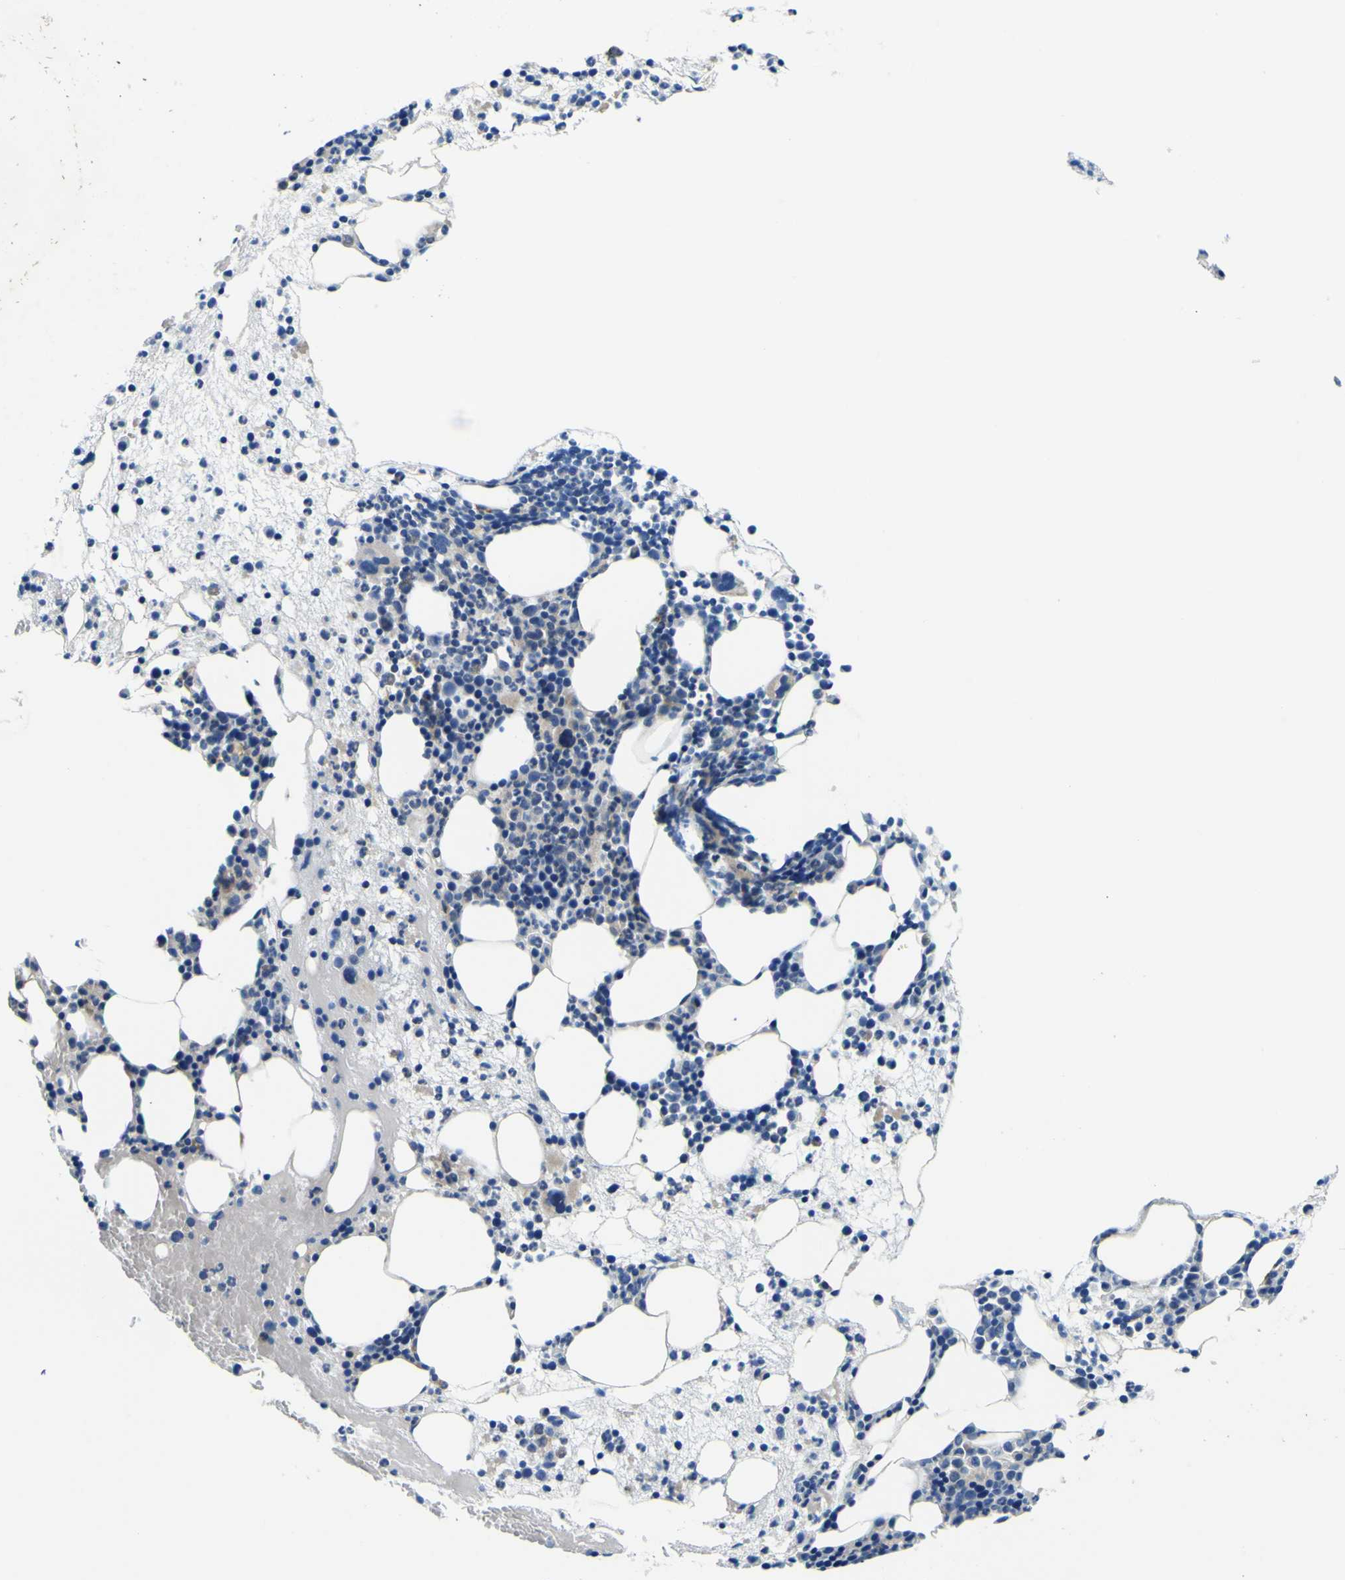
{"staining": {"intensity": "moderate", "quantity": "<25%", "location": "cytoplasmic/membranous"}, "tissue": "bone marrow", "cell_type": "Hematopoietic cells", "image_type": "normal", "snomed": [{"axis": "morphology", "description": "Normal tissue, NOS"}, {"axis": "morphology", "description": "Inflammation, NOS"}, {"axis": "topography", "description": "Bone marrow"}], "caption": "Bone marrow stained for a protein (brown) exhibits moderate cytoplasmic/membranous positive expression in about <25% of hematopoietic cells.", "gene": "NLRP3", "patient": {"sex": "female", "age": 79}}